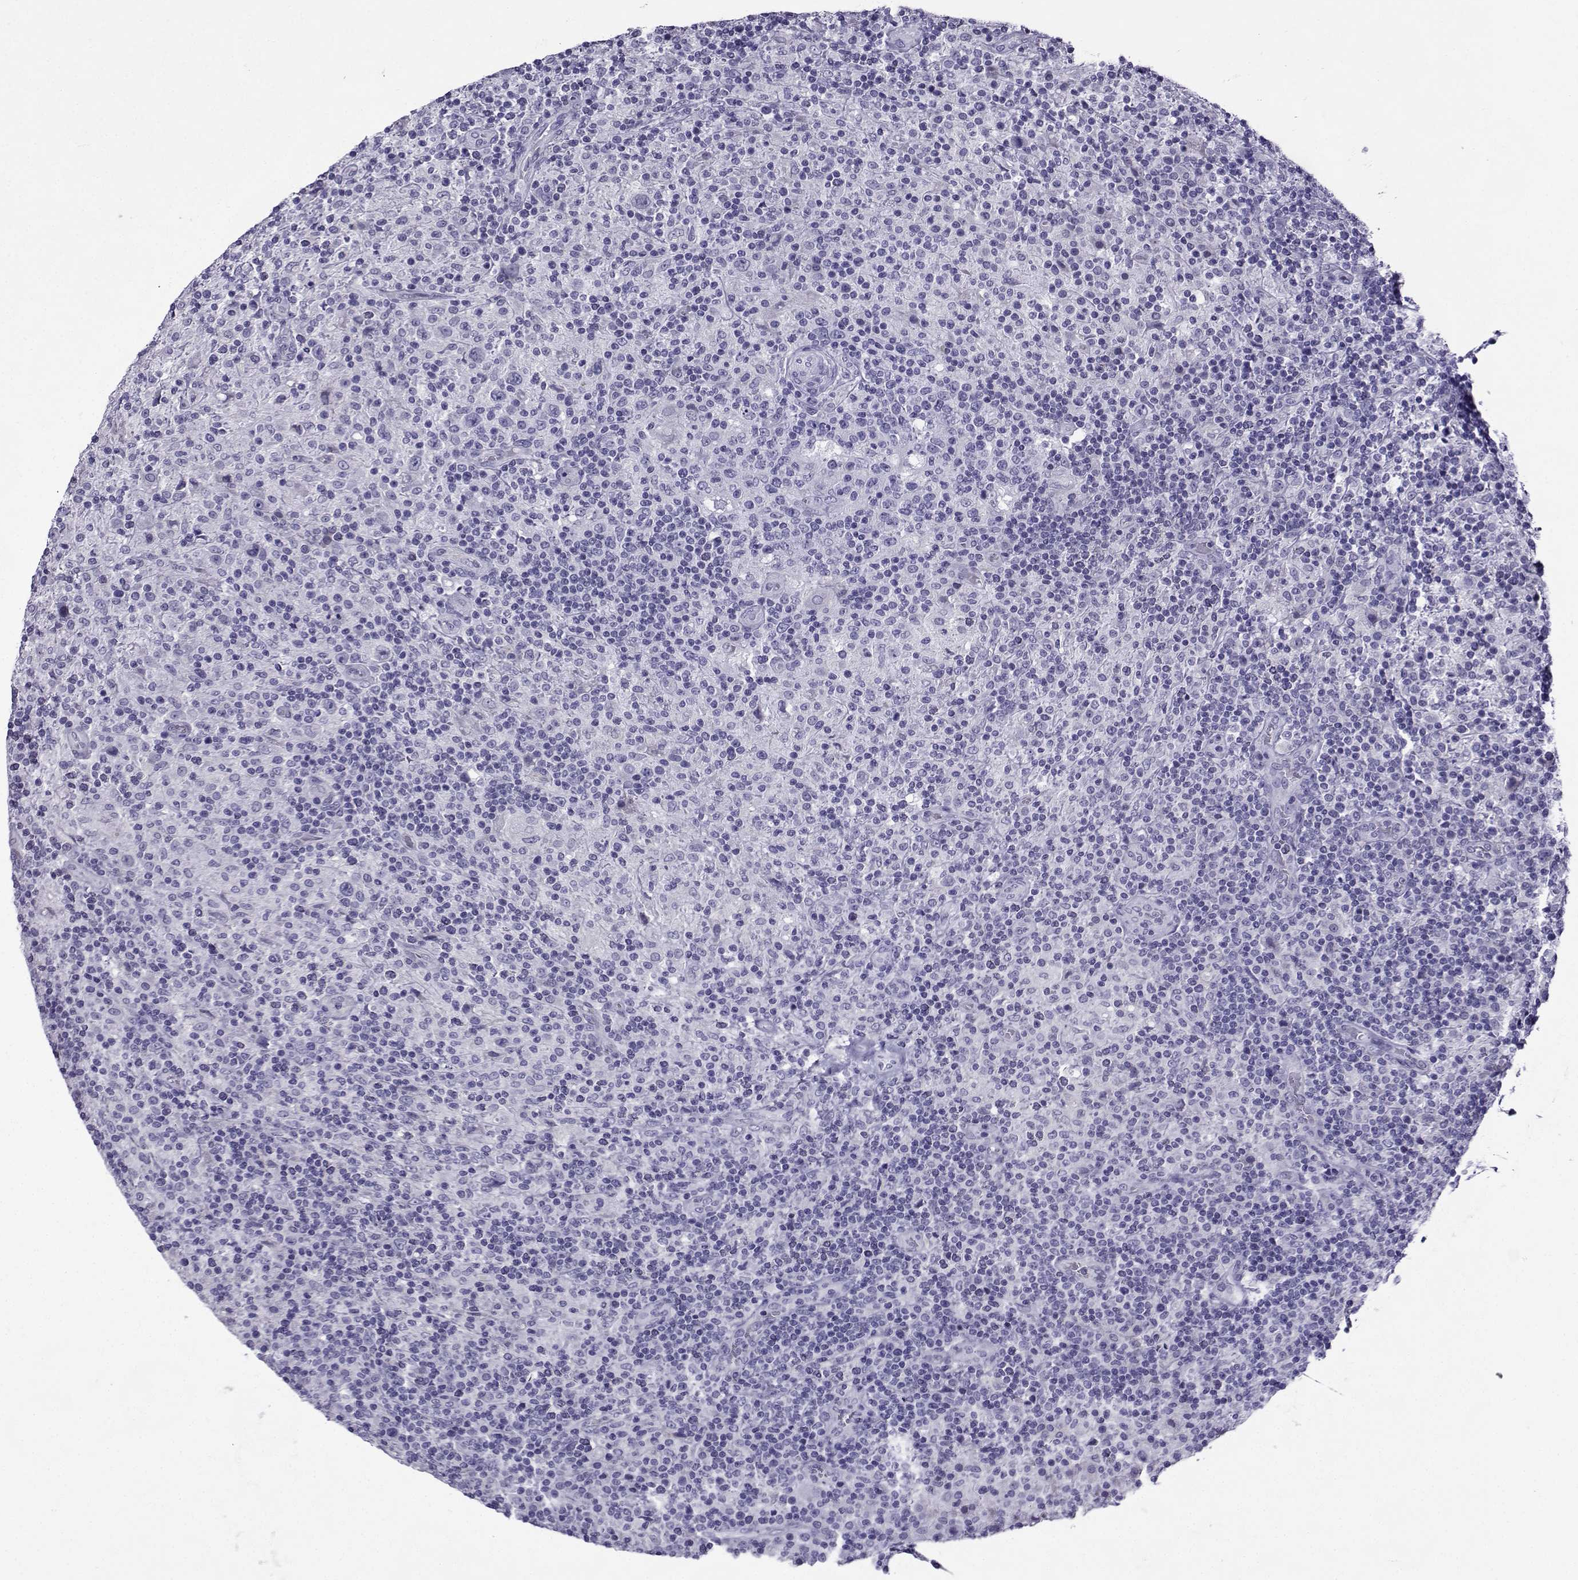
{"staining": {"intensity": "negative", "quantity": "none", "location": "none"}, "tissue": "lymphoma", "cell_type": "Tumor cells", "image_type": "cancer", "snomed": [{"axis": "morphology", "description": "Hodgkin's disease, NOS"}, {"axis": "topography", "description": "Lymph node"}], "caption": "Immunohistochemistry histopathology image of Hodgkin's disease stained for a protein (brown), which exhibits no expression in tumor cells.", "gene": "CRYBB1", "patient": {"sex": "male", "age": 70}}